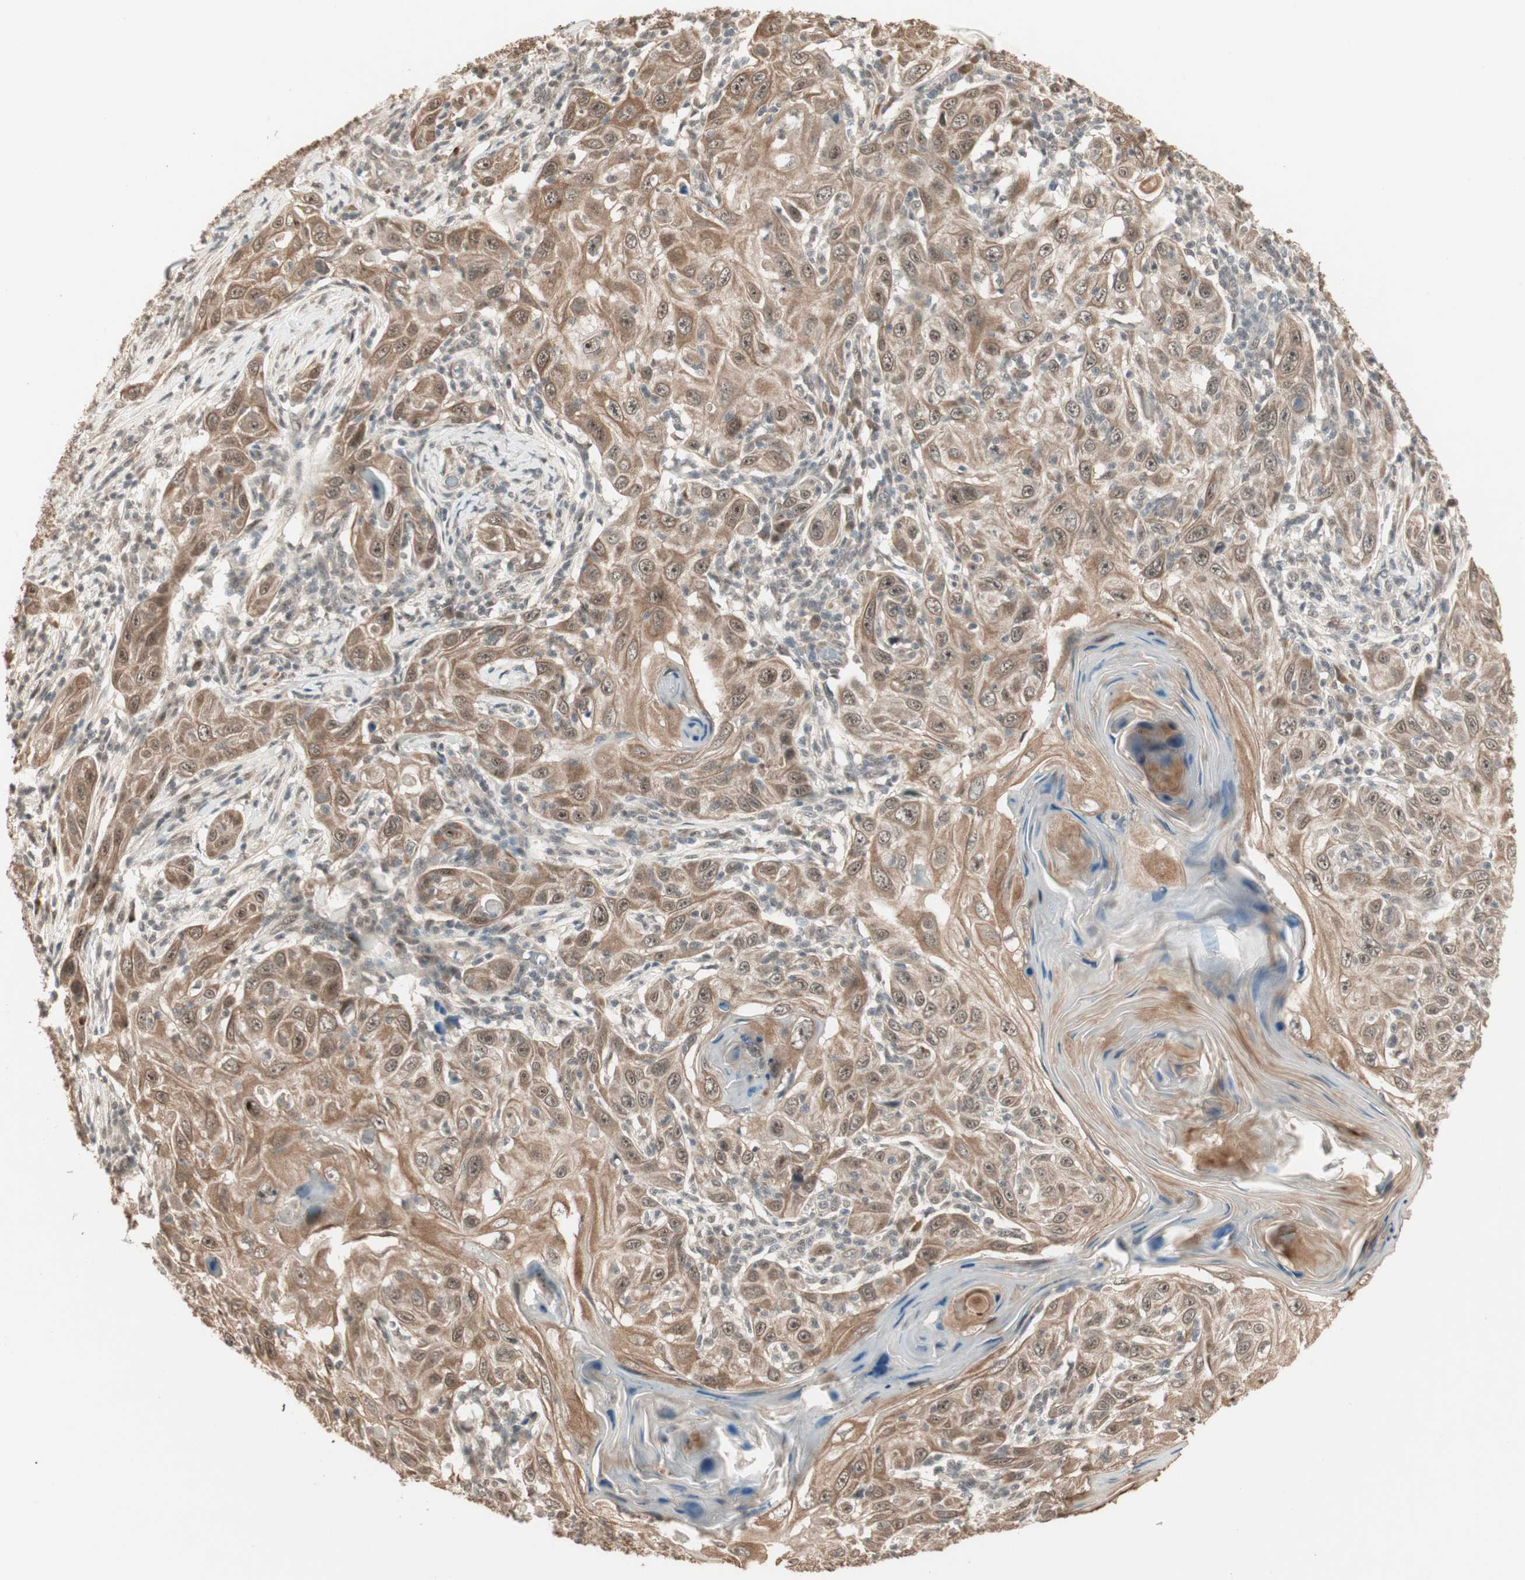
{"staining": {"intensity": "moderate", "quantity": ">75%", "location": "cytoplasmic/membranous,nuclear"}, "tissue": "skin cancer", "cell_type": "Tumor cells", "image_type": "cancer", "snomed": [{"axis": "morphology", "description": "Squamous cell carcinoma, NOS"}, {"axis": "topography", "description": "Skin"}], "caption": "A photomicrograph of human squamous cell carcinoma (skin) stained for a protein exhibits moderate cytoplasmic/membranous and nuclear brown staining in tumor cells.", "gene": "ZSCAN31", "patient": {"sex": "female", "age": 88}}